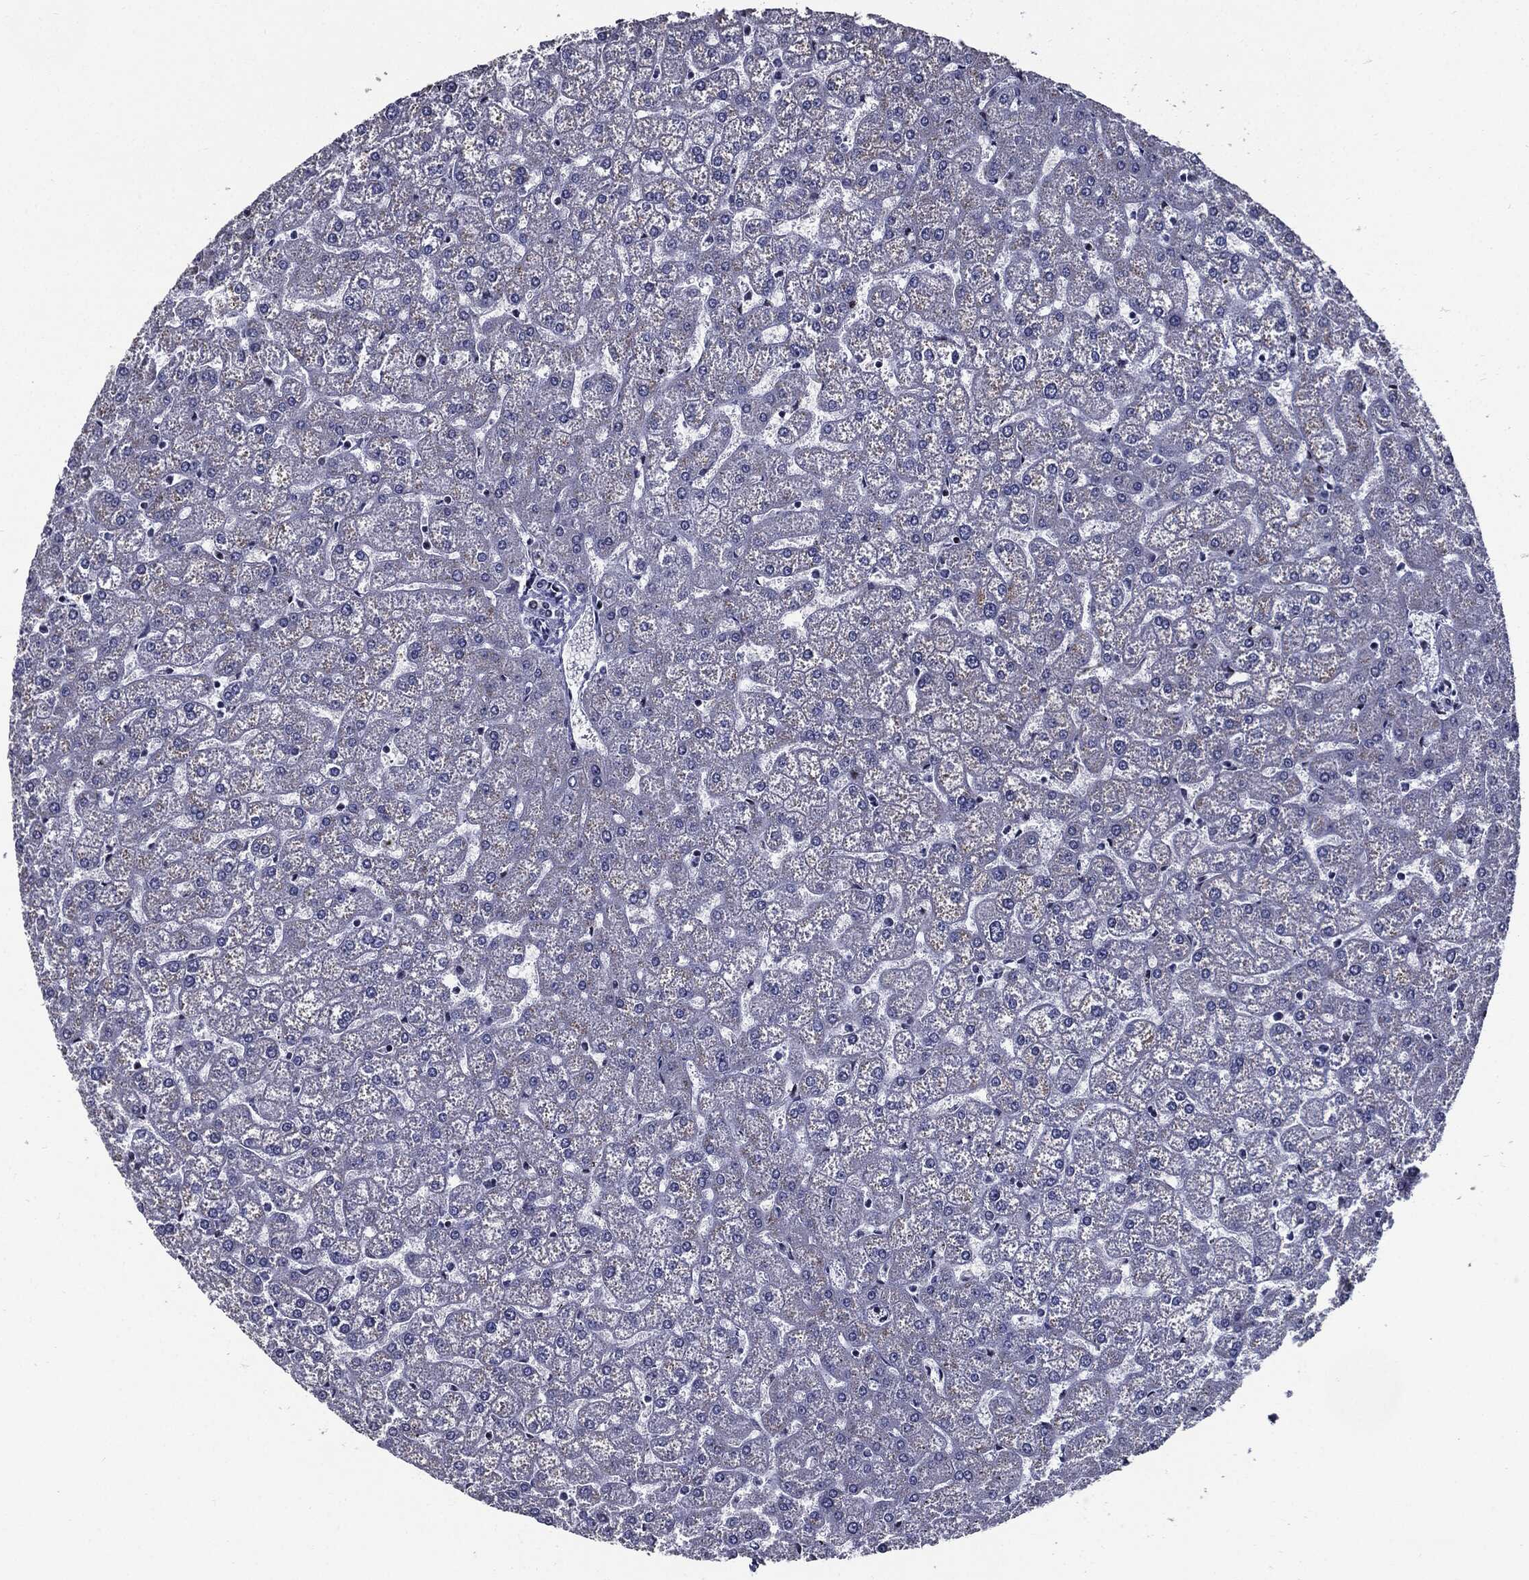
{"staining": {"intensity": "moderate", "quantity": "<25%", "location": "nuclear"}, "tissue": "liver", "cell_type": "Cholangiocytes", "image_type": "normal", "snomed": [{"axis": "morphology", "description": "Normal tissue, NOS"}, {"axis": "topography", "description": "Liver"}], "caption": "IHC (DAB (3,3'-diaminobenzidine)) staining of unremarkable human liver demonstrates moderate nuclear protein positivity in approximately <25% of cholangiocytes.", "gene": "ZFP91", "patient": {"sex": "female", "age": 32}}